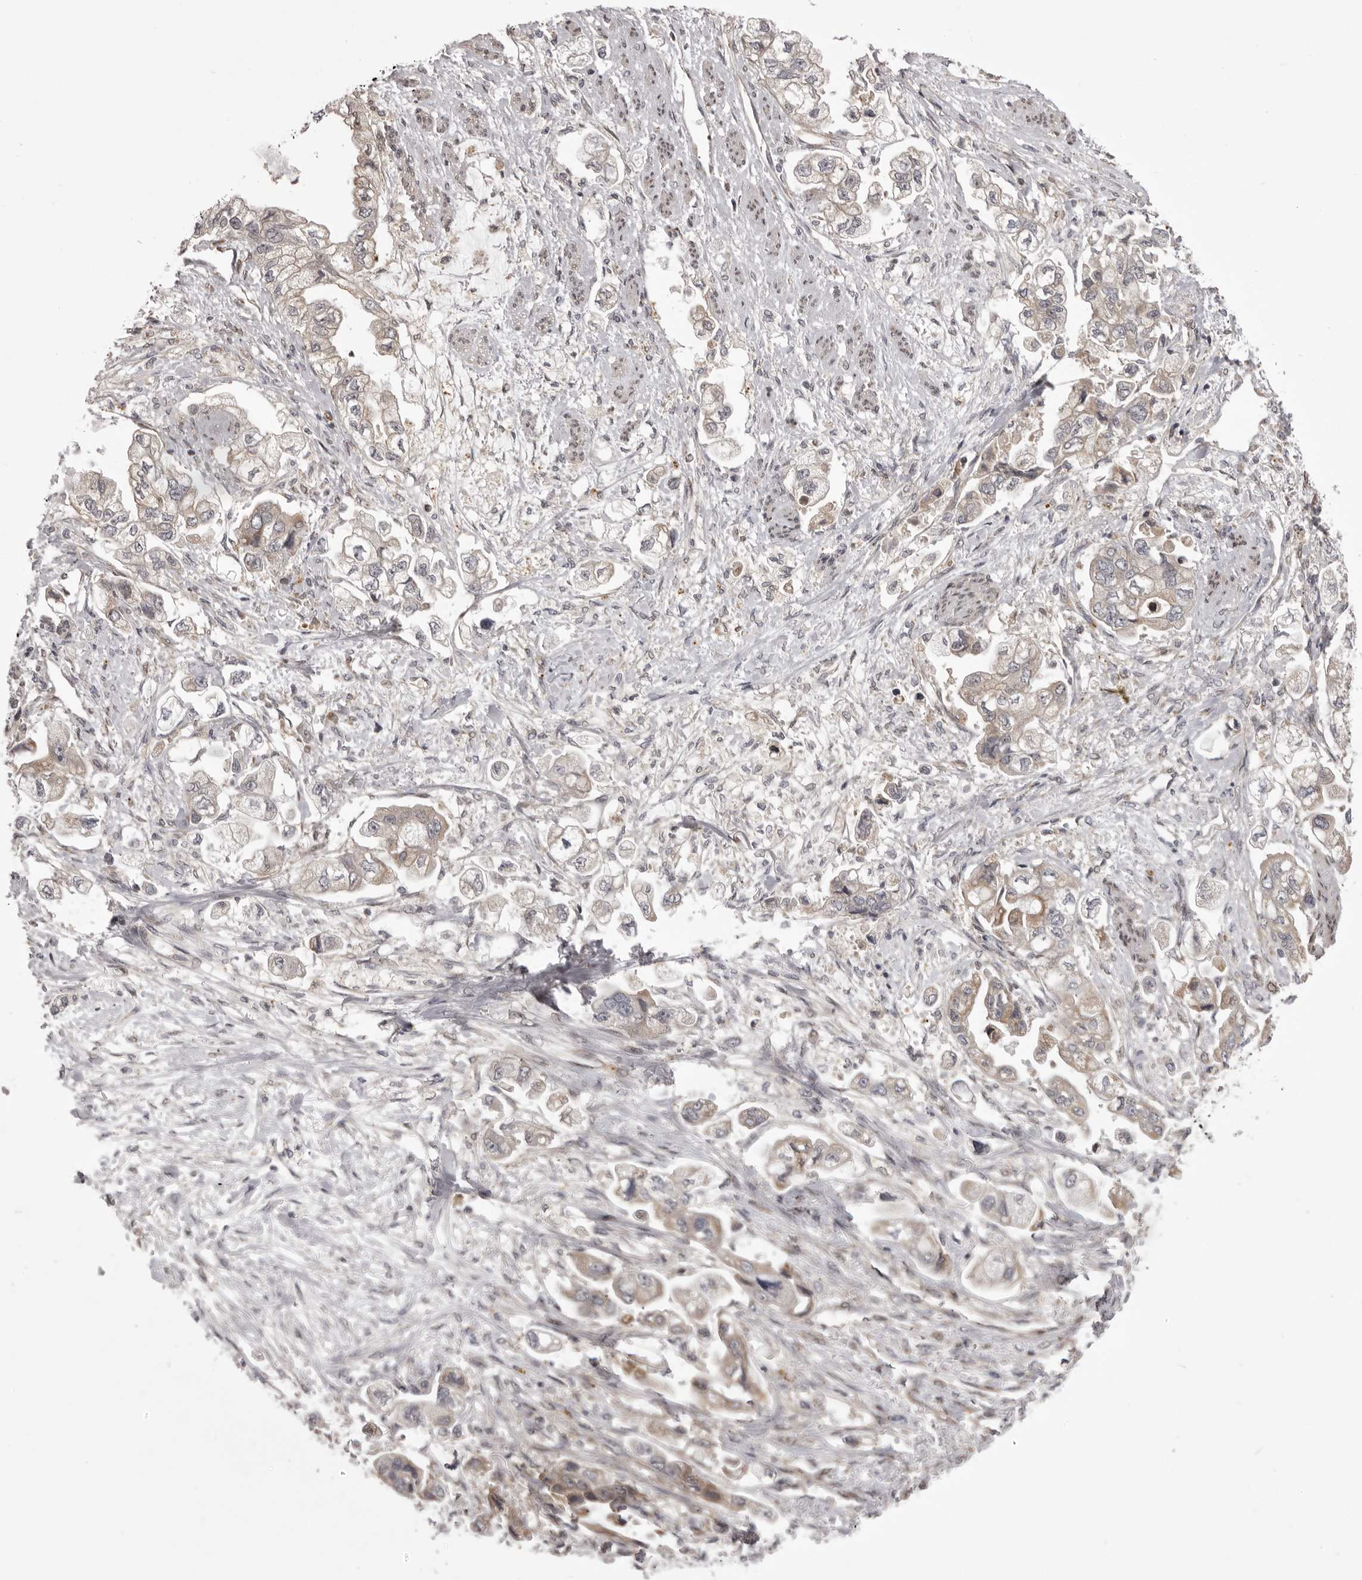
{"staining": {"intensity": "weak", "quantity": "<25%", "location": "cytoplasmic/membranous"}, "tissue": "stomach cancer", "cell_type": "Tumor cells", "image_type": "cancer", "snomed": [{"axis": "morphology", "description": "Adenocarcinoma, NOS"}, {"axis": "topography", "description": "Stomach"}], "caption": "There is no significant expression in tumor cells of stomach adenocarcinoma. The staining is performed using DAB (3,3'-diaminobenzidine) brown chromogen with nuclei counter-stained in using hematoxylin.", "gene": "C1orf109", "patient": {"sex": "male", "age": 62}}